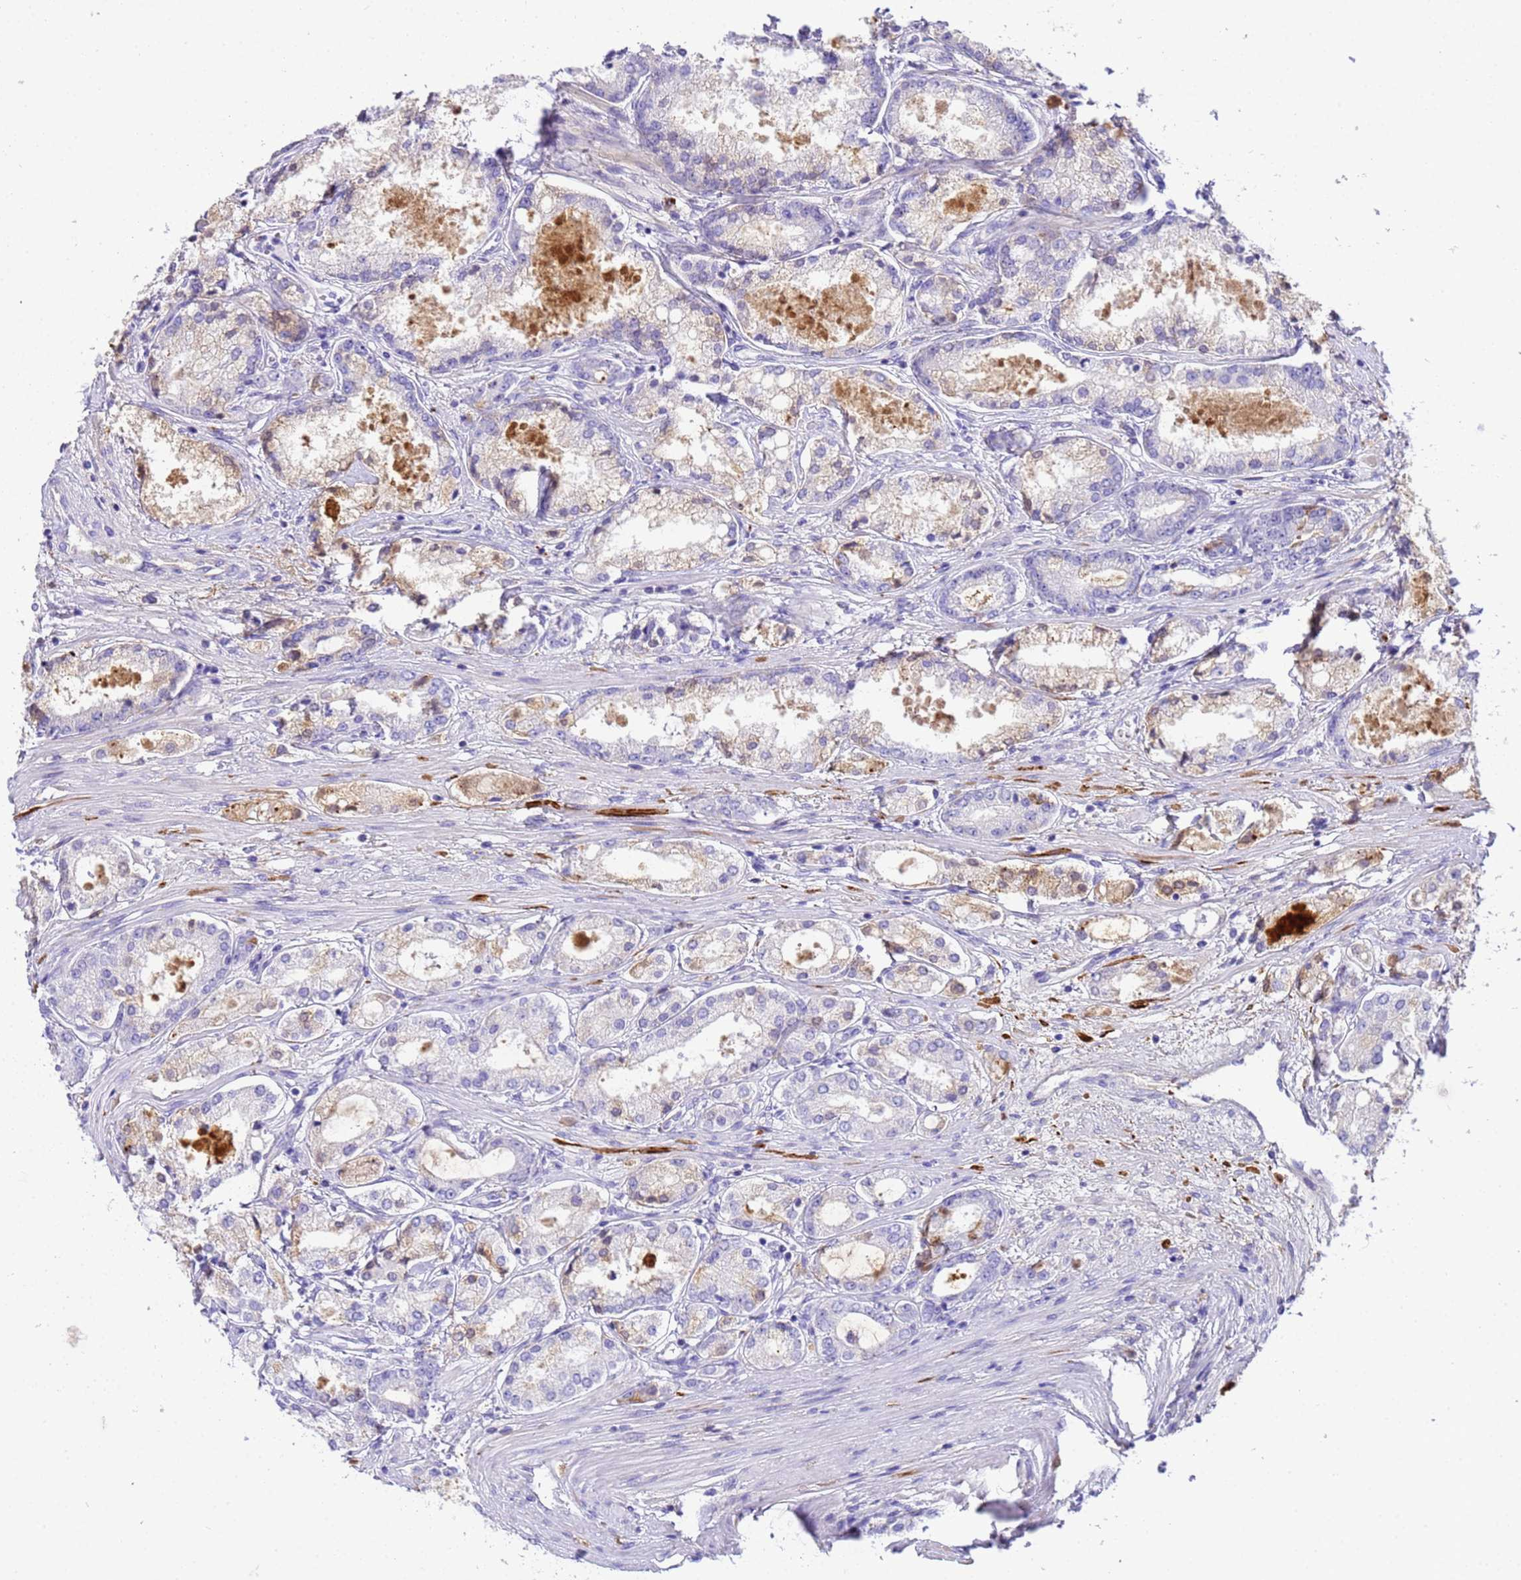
{"staining": {"intensity": "negative", "quantity": "none", "location": "none"}, "tissue": "prostate cancer", "cell_type": "Tumor cells", "image_type": "cancer", "snomed": [{"axis": "morphology", "description": "Adenocarcinoma, Low grade"}, {"axis": "topography", "description": "Prostate"}], "caption": "Tumor cells are negative for brown protein staining in prostate low-grade adenocarcinoma. The staining was performed using DAB (3,3'-diaminobenzidine) to visualize the protein expression in brown, while the nuclei were stained in blue with hematoxylin (Magnification: 20x).", "gene": "CFHR2", "patient": {"sex": "male", "age": 68}}